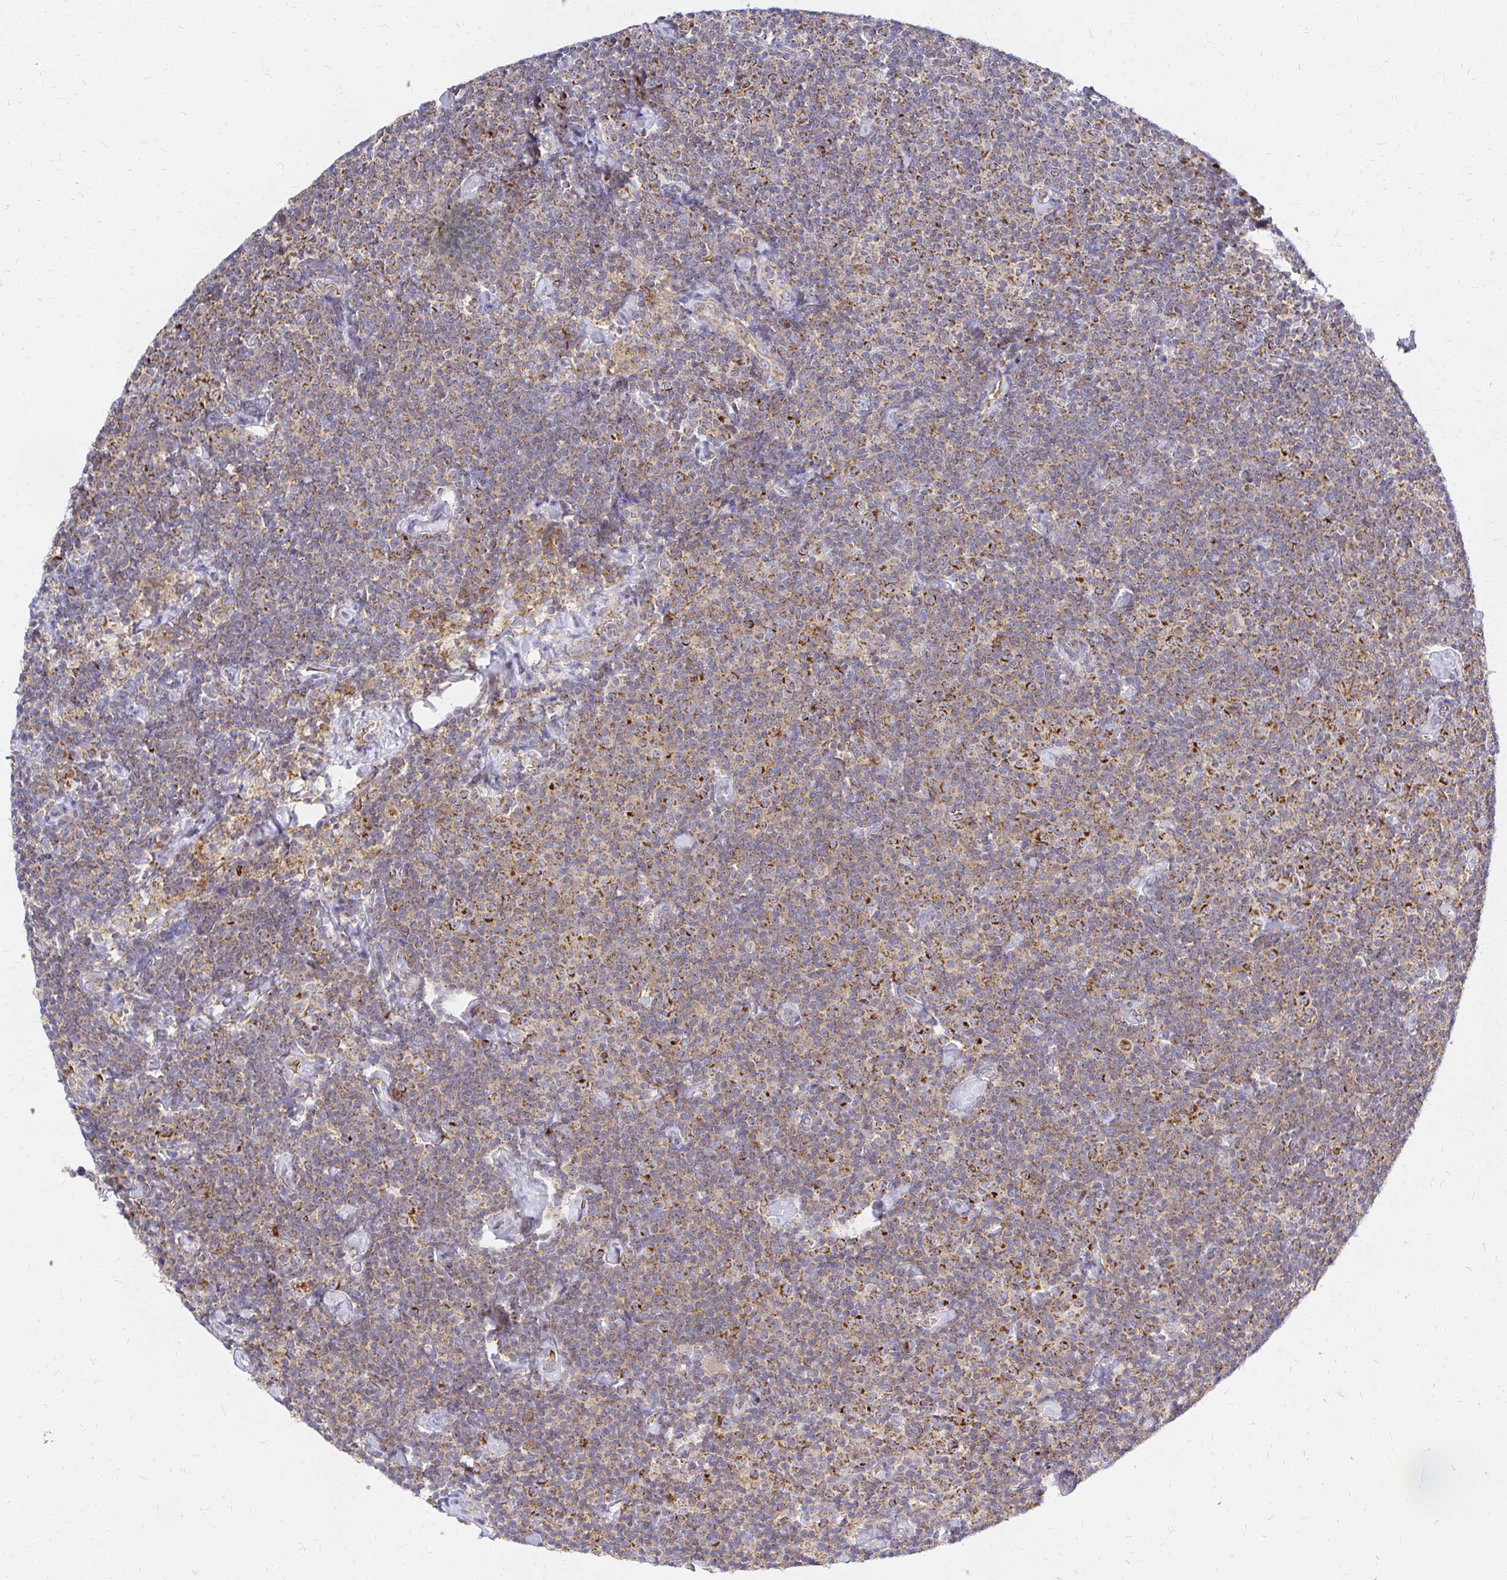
{"staining": {"intensity": "moderate", "quantity": ">75%", "location": "cytoplasmic/membranous"}, "tissue": "lymphoma", "cell_type": "Tumor cells", "image_type": "cancer", "snomed": [{"axis": "morphology", "description": "Malignant lymphoma, non-Hodgkin's type, Low grade"}, {"axis": "topography", "description": "Lymph node"}], "caption": "Brown immunohistochemical staining in human lymphoma exhibits moderate cytoplasmic/membranous positivity in approximately >75% of tumor cells.", "gene": "MRPL13", "patient": {"sex": "male", "age": 81}}